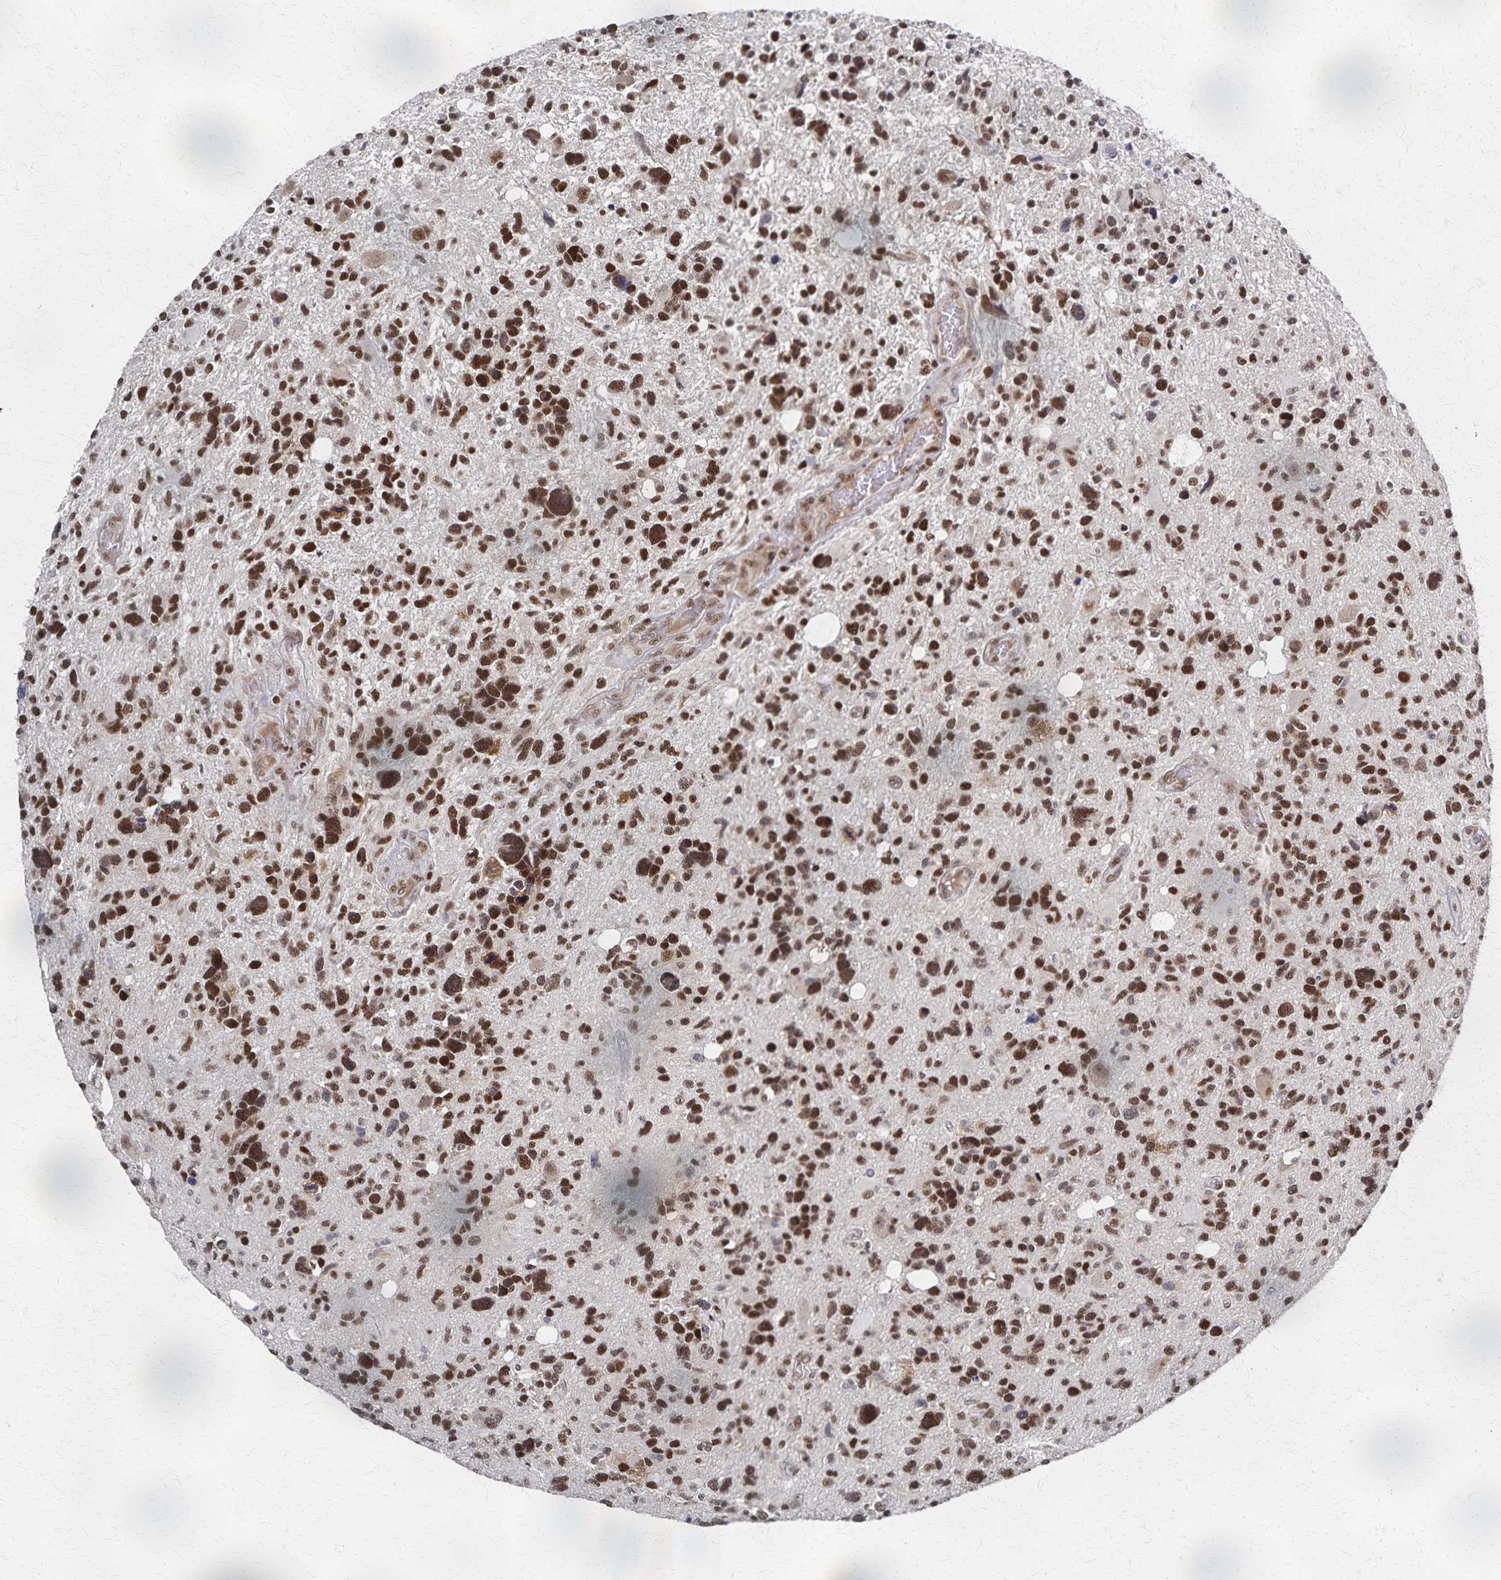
{"staining": {"intensity": "strong", "quantity": ">75%", "location": "nuclear"}, "tissue": "glioma", "cell_type": "Tumor cells", "image_type": "cancer", "snomed": [{"axis": "morphology", "description": "Glioma, malignant, High grade"}, {"axis": "topography", "description": "Brain"}], "caption": "A brown stain shows strong nuclear positivity of a protein in glioma tumor cells.", "gene": "GTF2B", "patient": {"sex": "male", "age": 49}}